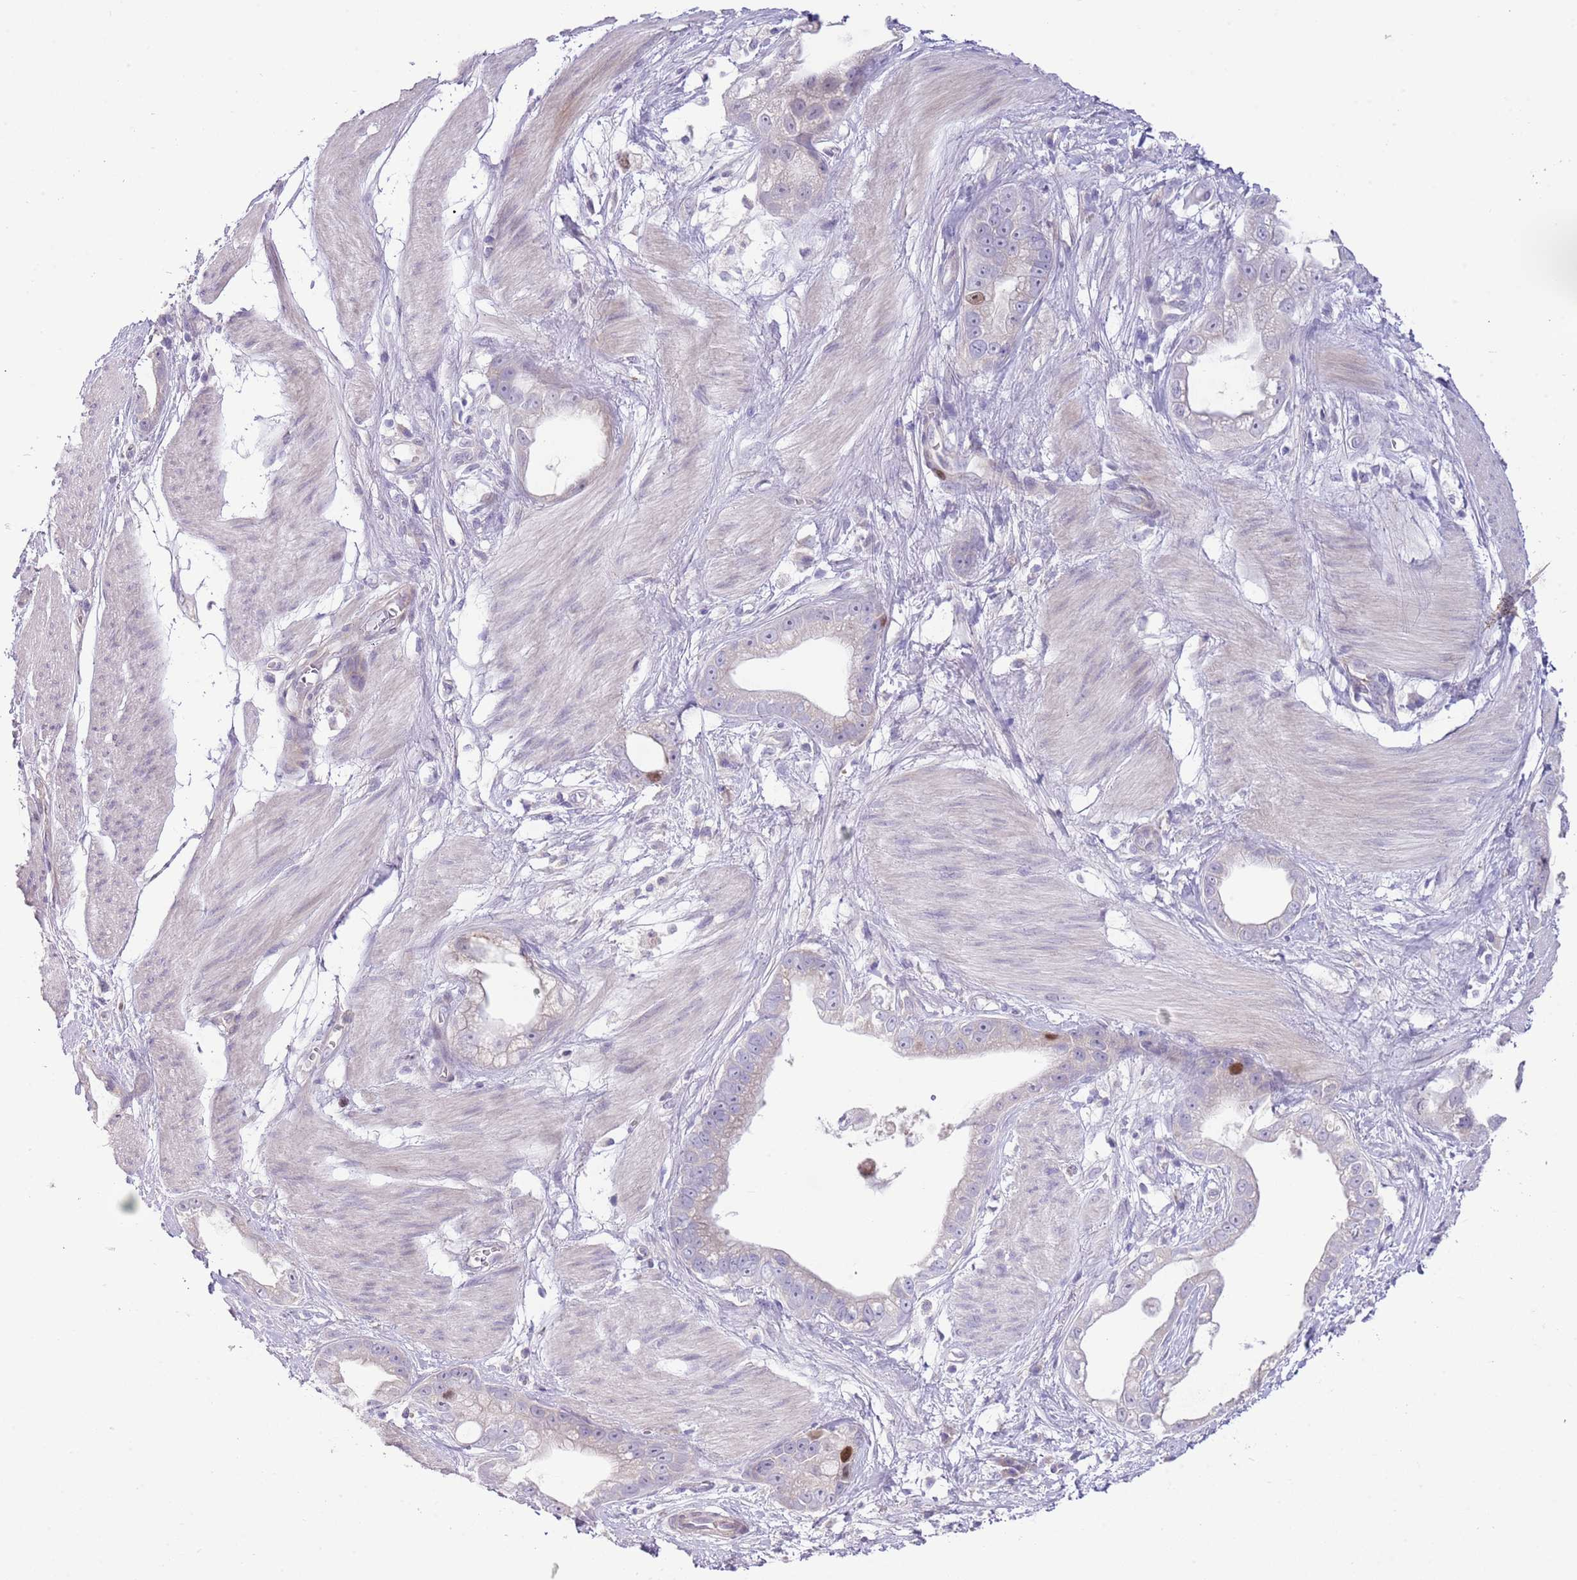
{"staining": {"intensity": "negative", "quantity": "none", "location": "none"}, "tissue": "stomach cancer", "cell_type": "Tumor cells", "image_type": "cancer", "snomed": [{"axis": "morphology", "description": "Adenocarcinoma, NOS"}, {"axis": "topography", "description": "Stomach"}], "caption": "Photomicrograph shows no protein positivity in tumor cells of stomach adenocarcinoma tissue. (IHC, brightfield microscopy, high magnification).", "gene": "FBRSL1", "patient": {"sex": "male", "age": 55}}